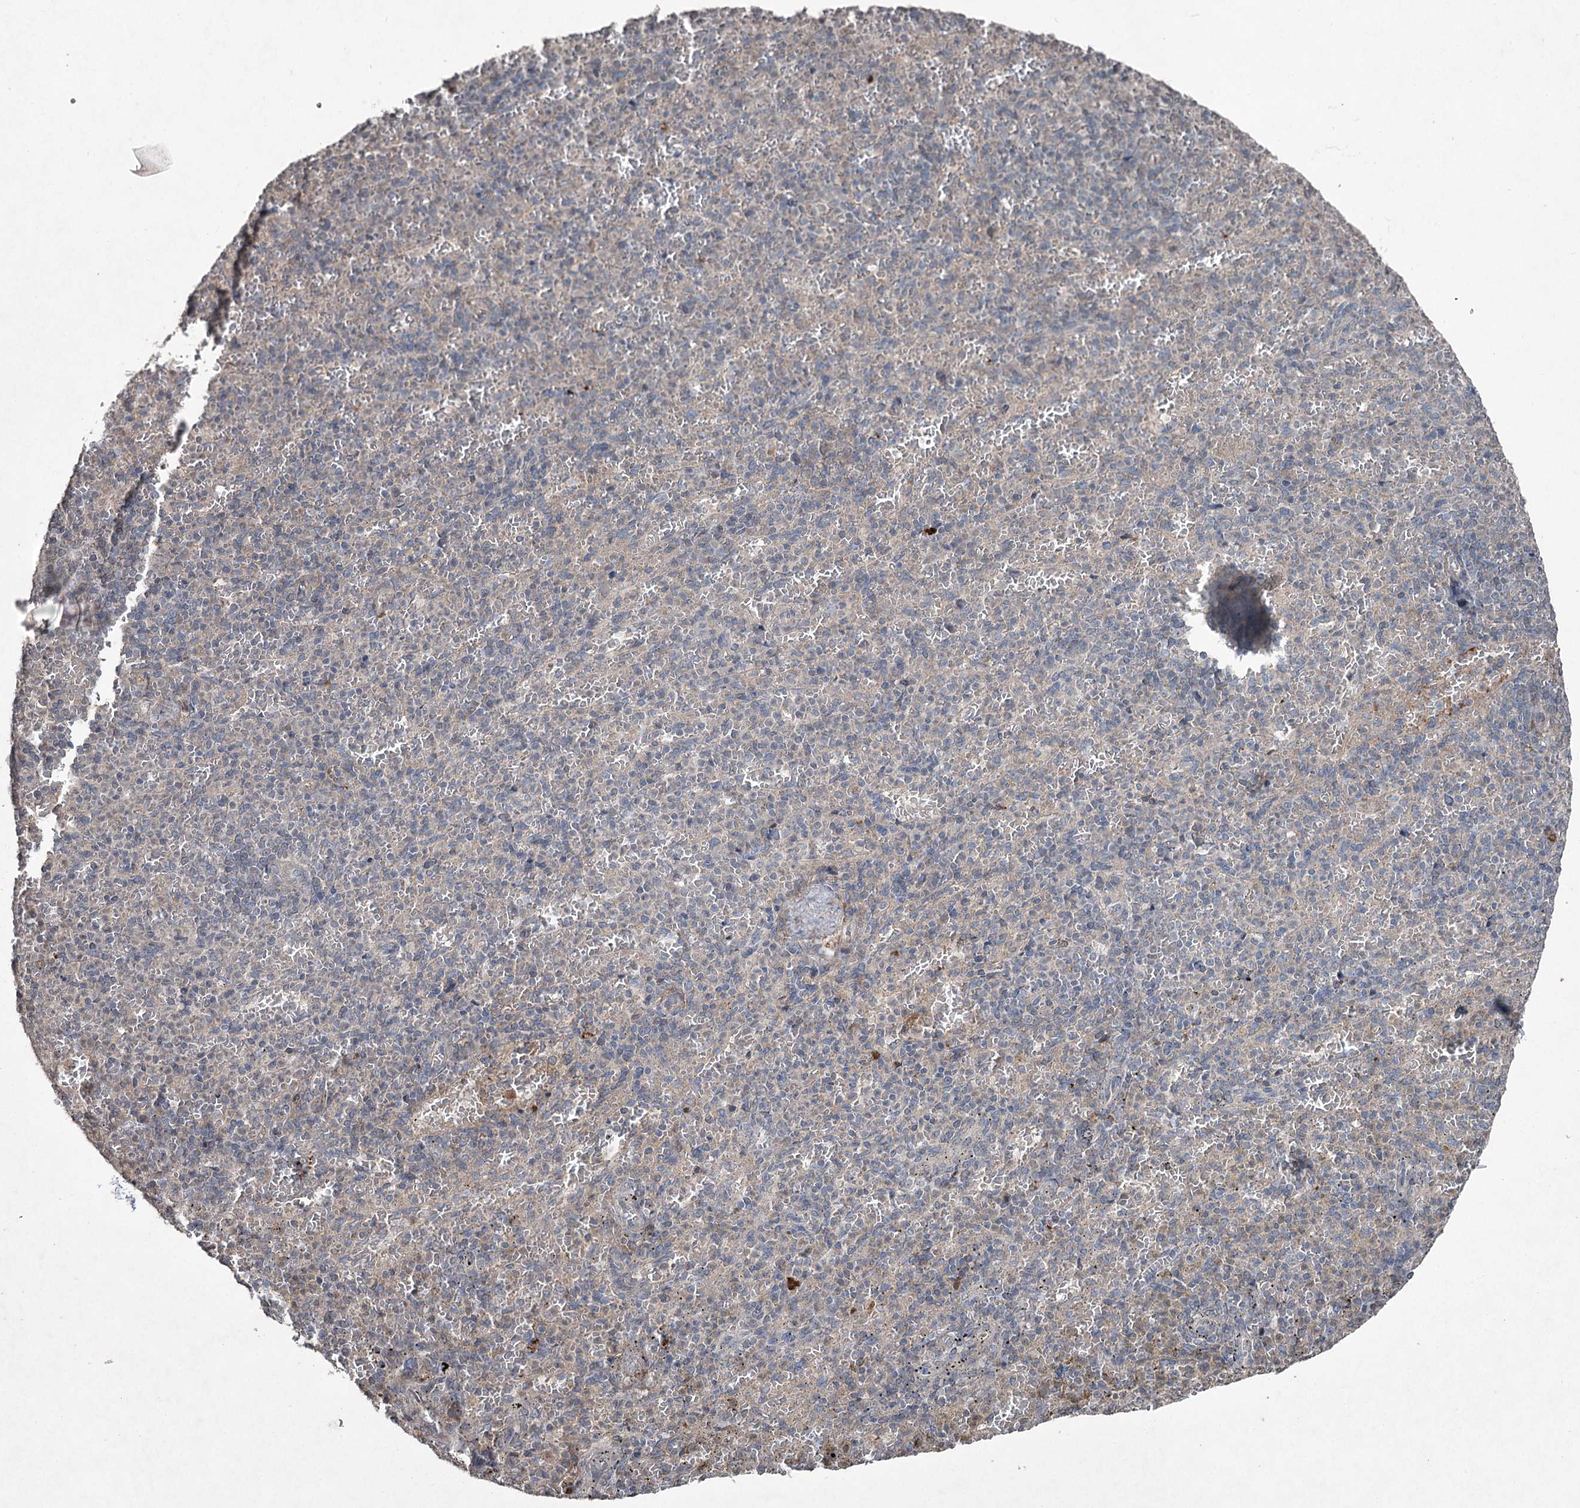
{"staining": {"intensity": "negative", "quantity": "none", "location": "none"}, "tissue": "spleen", "cell_type": "Cells in red pulp", "image_type": "normal", "snomed": [{"axis": "morphology", "description": "Normal tissue, NOS"}, {"axis": "topography", "description": "Spleen"}], "caption": "The immunohistochemistry image has no significant staining in cells in red pulp of spleen. (Stains: DAB immunohistochemistry (IHC) with hematoxylin counter stain, Microscopy: brightfield microscopy at high magnification).", "gene": "PGLYRP2", "patient": {"sex": "female", "age": 74}}